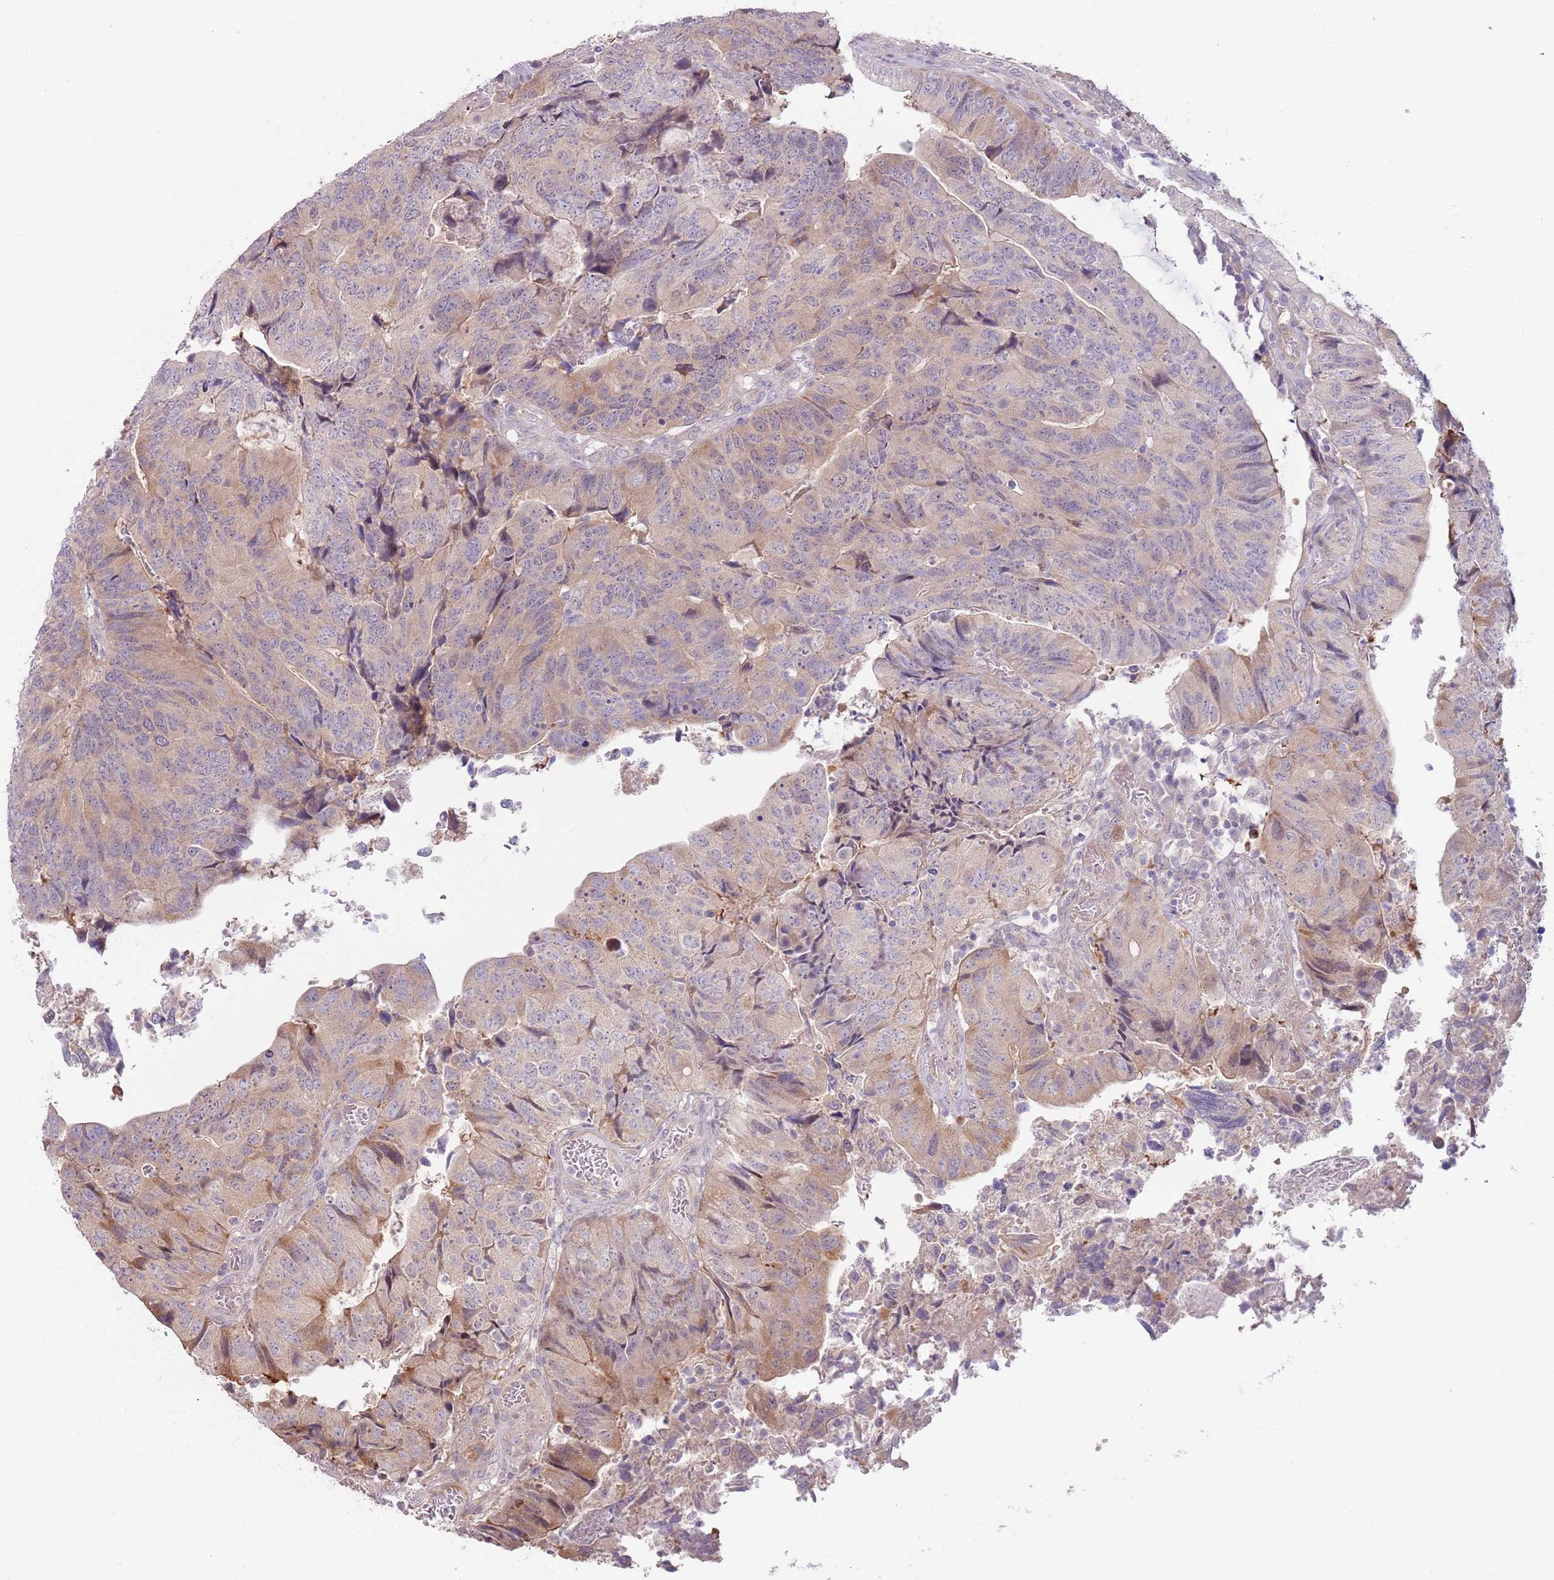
{"staining": {"intensity": "moderate", "quantity": "<25%", "location": "cytoplasmic/membranous"}, "tissue": "colorectal cancer", "cell_type": "Tumor cells", "image_type": "cancer", "snomed": [{"axis": "morphology", "description": "Adenocarcinoma, NOS"}, {"axis": "topography", "description": "Colon"}], "caption": "Colorectal cancer tissue shows moderate cytoplasmic/membranous expression in approximately <25% of tumor cells, visualized by immunohistochemistry. (Brightfield microscopy of DAB IHC at high magnification).", "gene": "LDHD", "patient": {"sex": "female", "age": 67}}